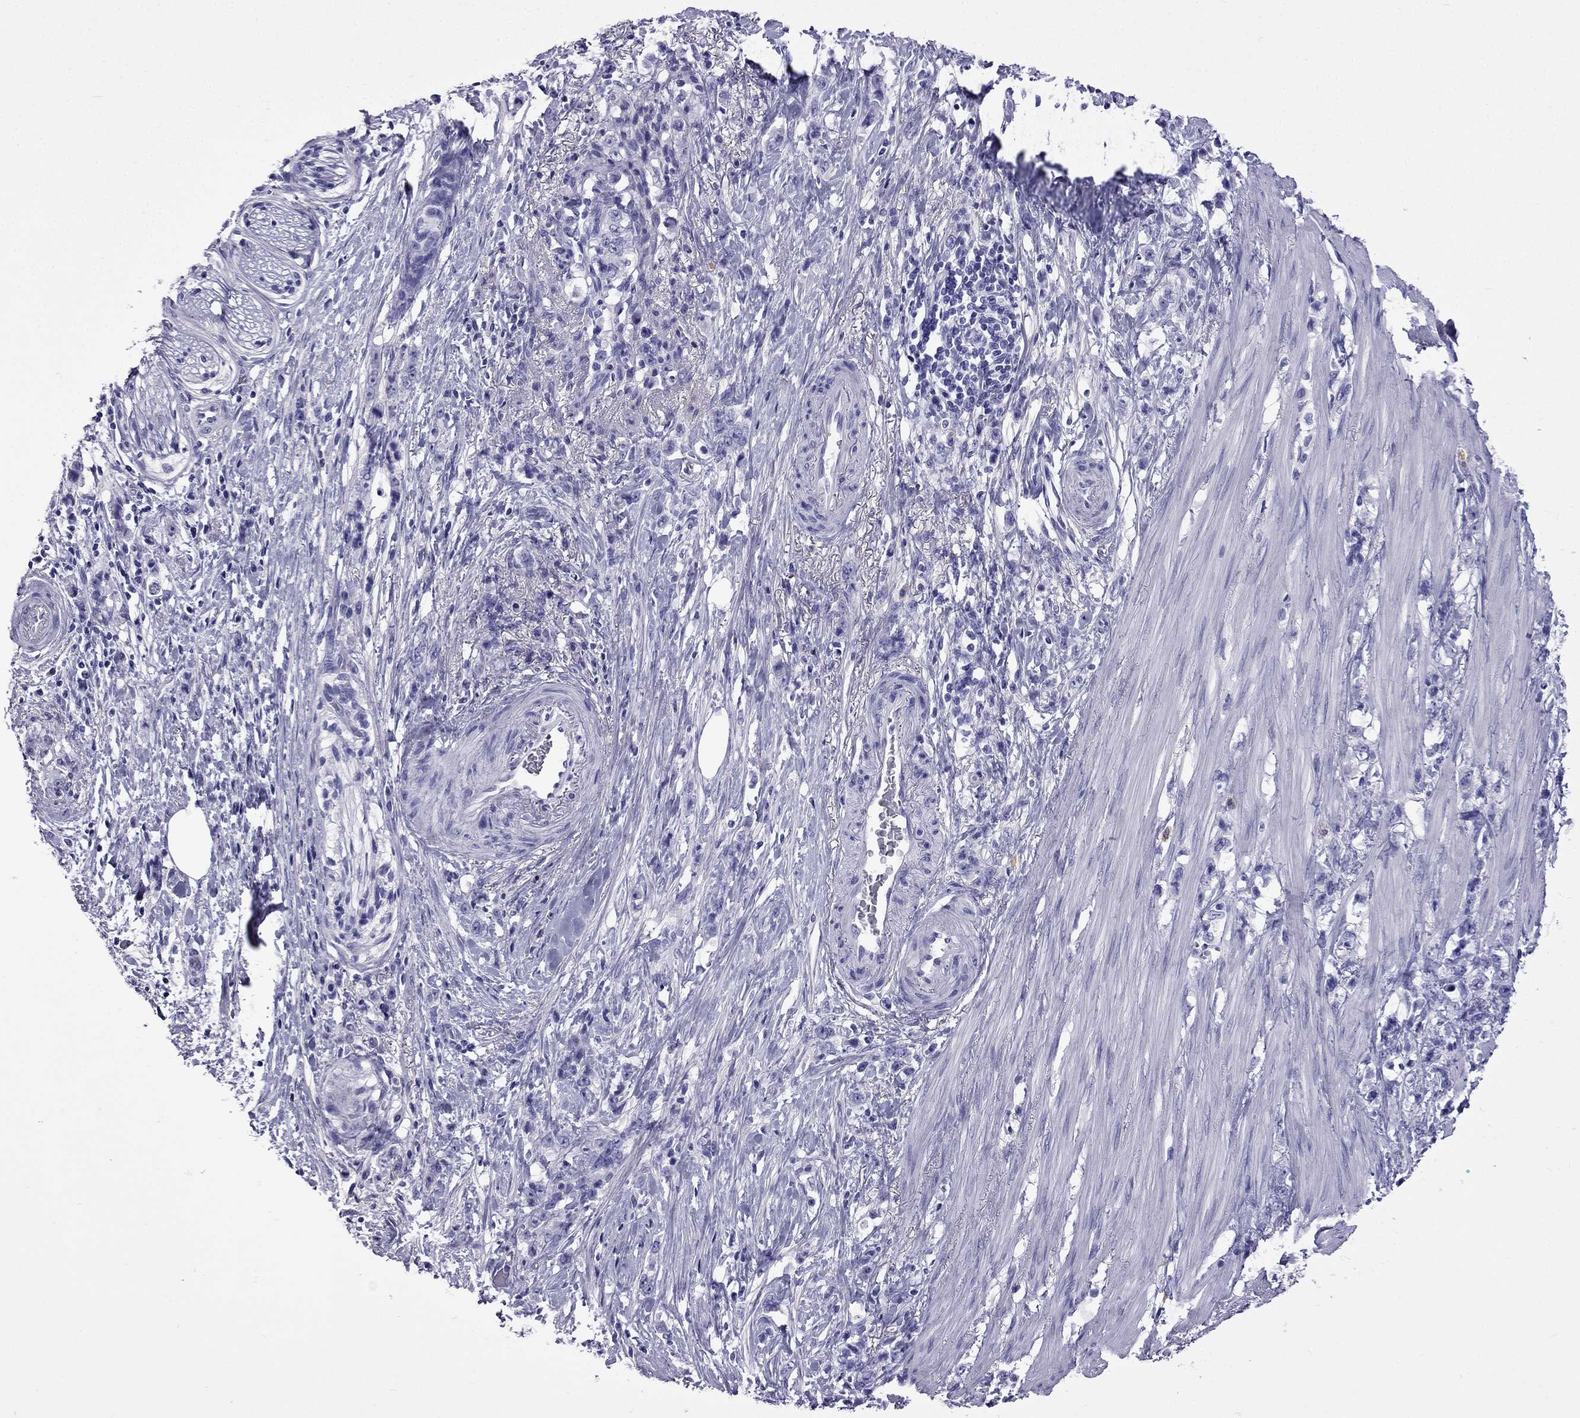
{"staining": {"intensity": "negative", "quantity": "none", "location": "none"}, "tissue": "stomach cancer", "cell_type": "Tumor cells", "image_type": "cancer", "snomed": [{"axis": "morphology", "description": "Adenocarcinoma, NOS"}, {"axis": "topography", "description": "Stomach, lower"}], "caption": "High power microscopy micrograph of an IHC photomicrograph of stomach cancer, revealing no significant positivity in tumor cells.", "gene": "ARR3", "patient": {"sex": "male", "age": 88}}